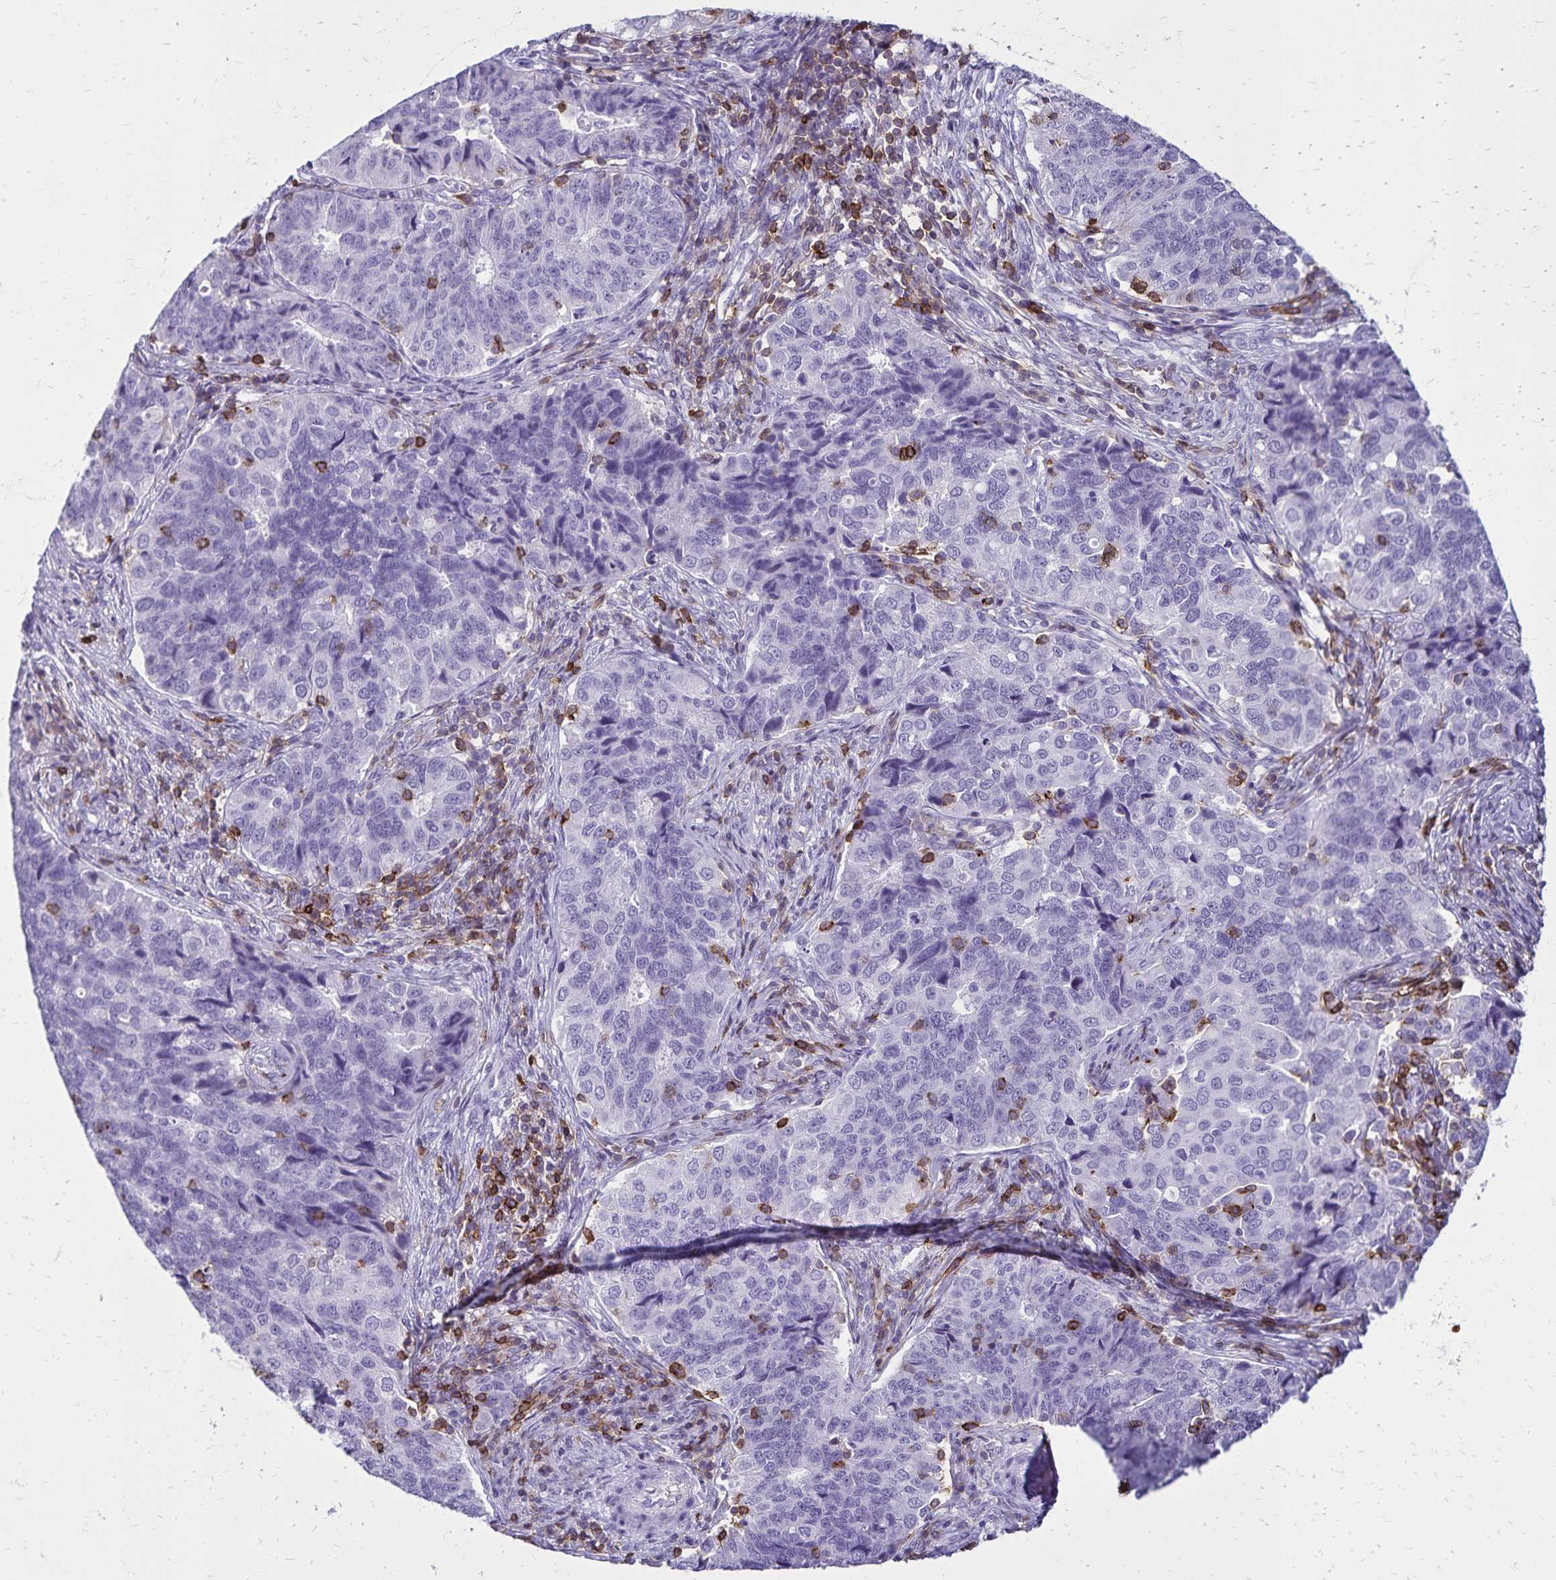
{"staining": {"intensity": "negative", "quantity": "none", "location": "none"}, "tissue": "endometrial cancer", "cell_type": "Tumor cells", "image_type": "cancer", "snomed": [{"axis": "morphology", "description": "Adenocarcinoma, NOS"}, {"axis": "topography", "description": "Endometrium"}], "caption": "Immunohistochemical staining of human endometrial cancer shows no significant expression in tumor cells.", "gene": "CD27", "patient": {"sex": "female", "age": 43}}